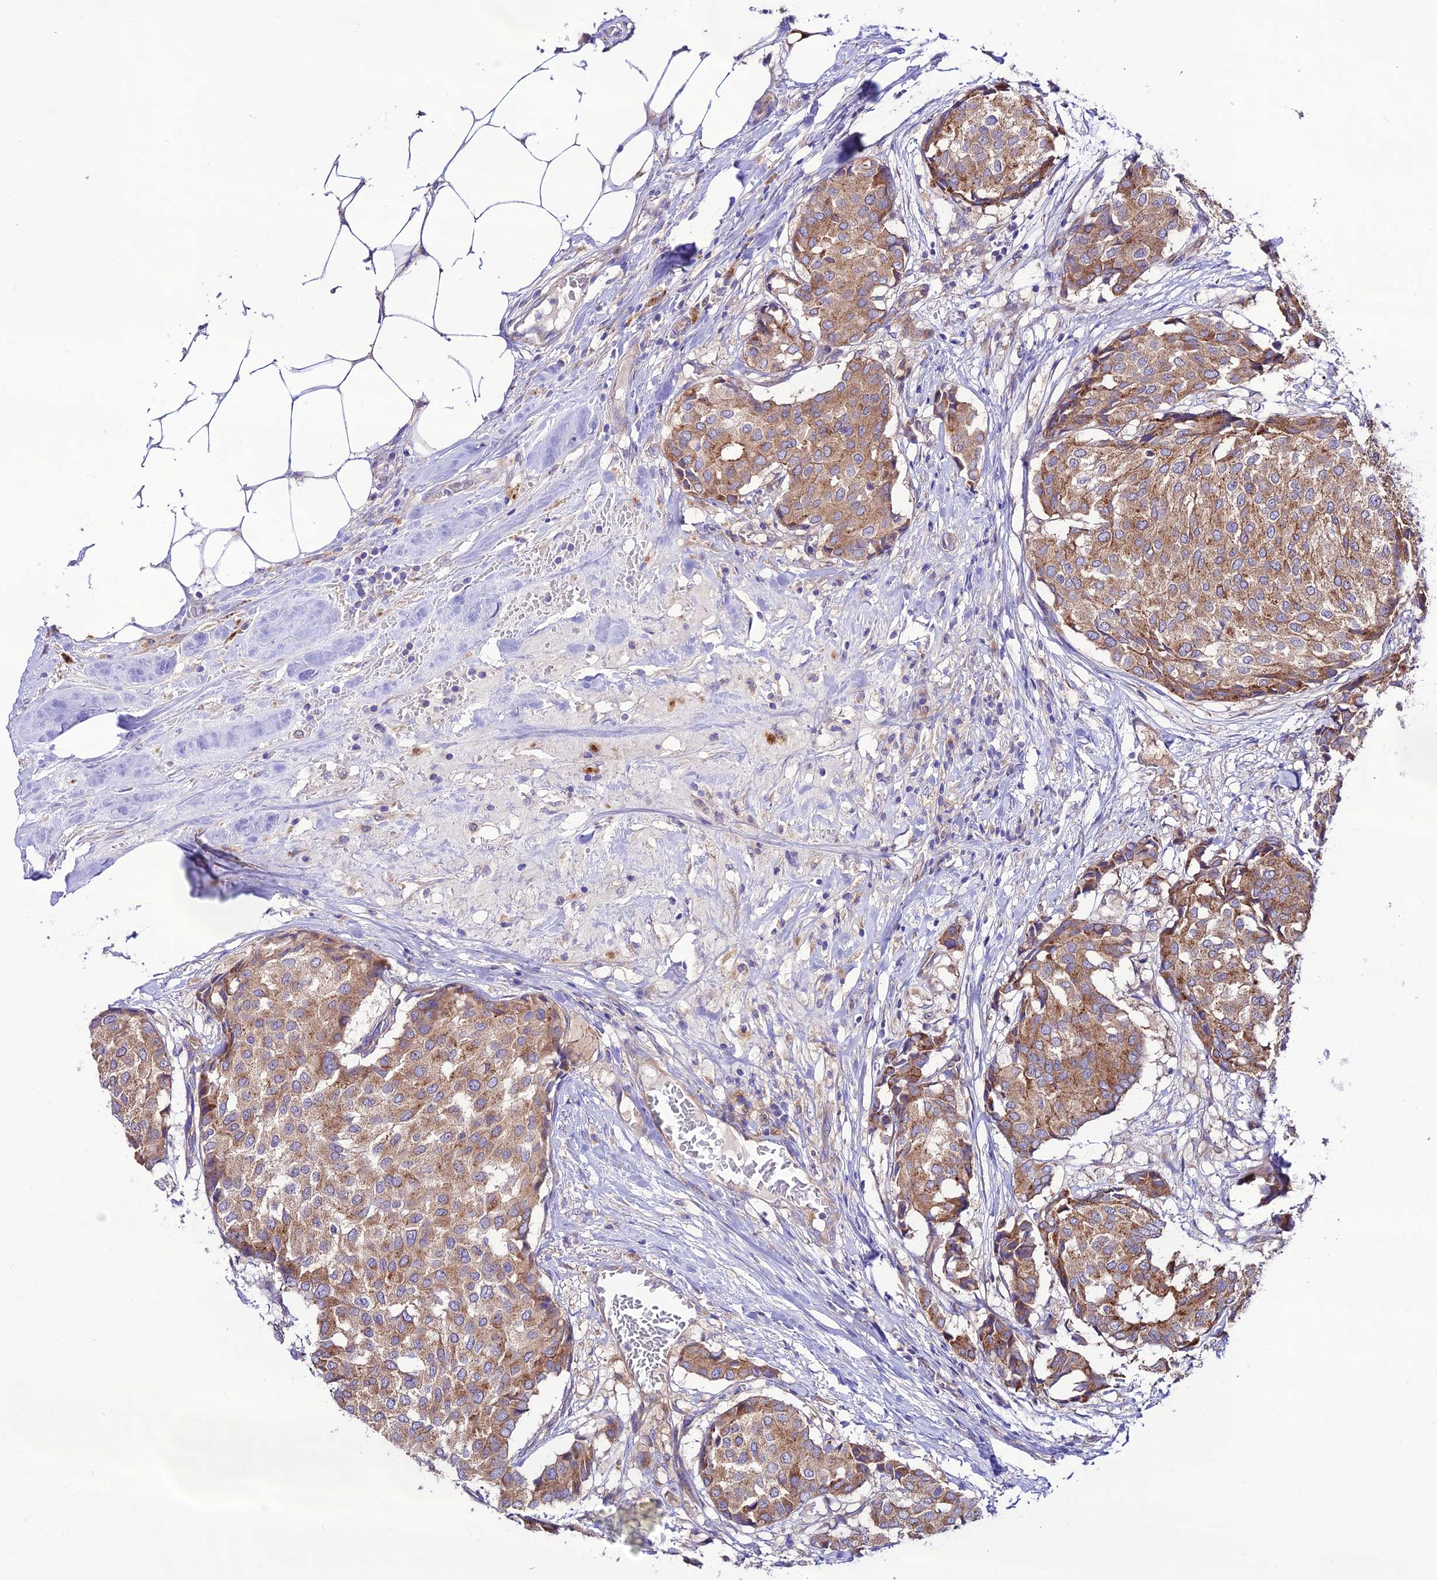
{"staining": {"intensity": "moderate", "quantity": ">75%", "location": "cytoplasmic/membranous"}, "tissue": "breast cancer", "cell_type": "Tumor cells", "image_type": "cancer", "snomed": [{"axis": "morphology", "description": "Duct carcinoma"}, {"axis": "topography", "description": "Breast"}], "caption": "The immunohistochemical stain highlights moderate cytoplasmic/membranous expression in tumor cells of breast intraductal carcinoma tissue.", "gene": "LACTB2", "patient": {"sex": "female", "age": 75}}